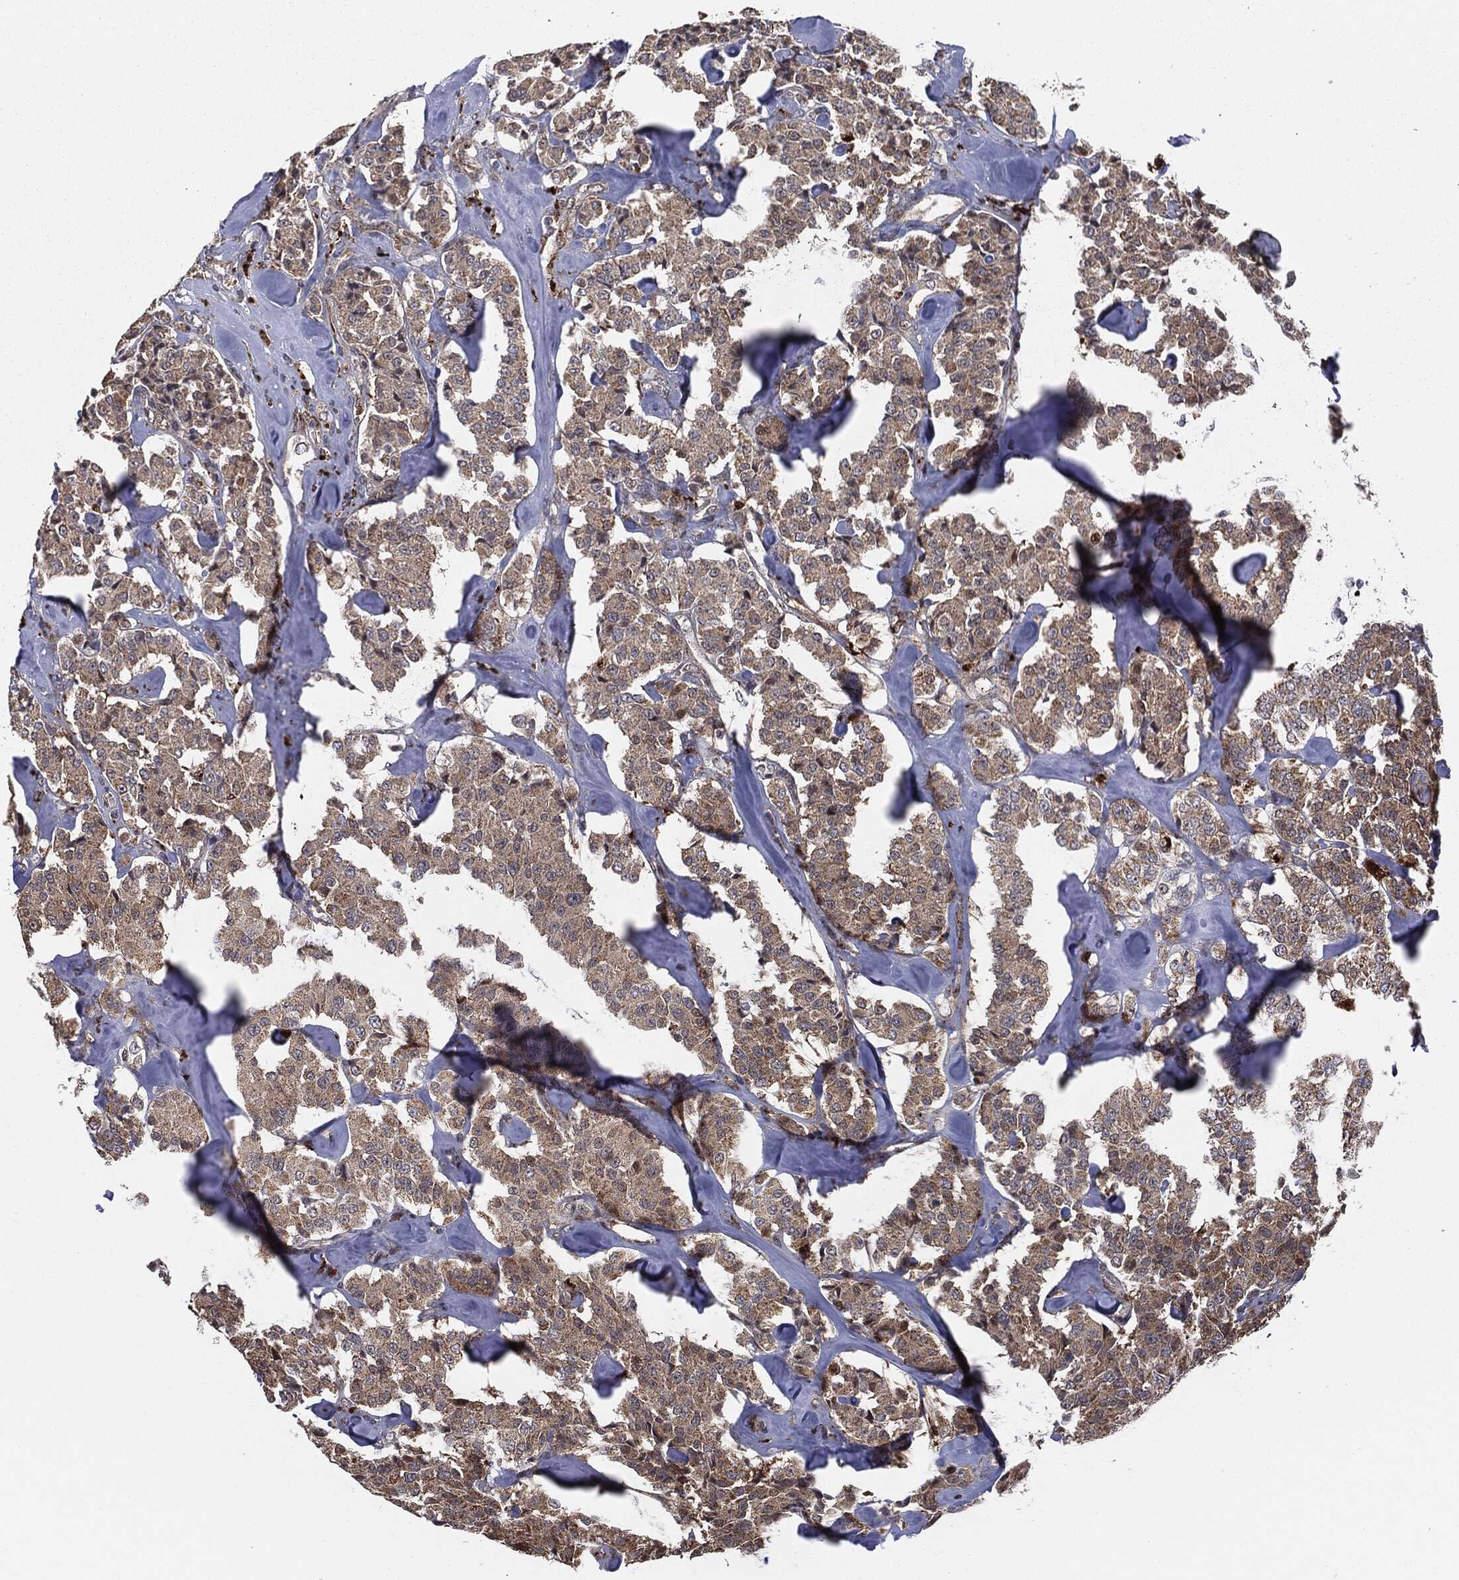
{"staining": {"intensity": "weak", "quantity": ">75%", "location": "cytoplasmic/membranous"}, "tissue": "carcinoid", "cell_type": "Tumor cells", "image_type": "cancer", "snomed": [{"axis": "morphology", "description": "Carcinoid, malignant, NOS"}, {"axis": "topography", "description": "Pancreas"}], "caption": "This is a photomicrograph of immunohistochemistry (IHC) staining of carcinoid (malignant), which shows weak staining in the cytoplasmic/membranous of tumor cells.", "gene": "PTEN", "patient": {"sex": "male", "age": 41}}